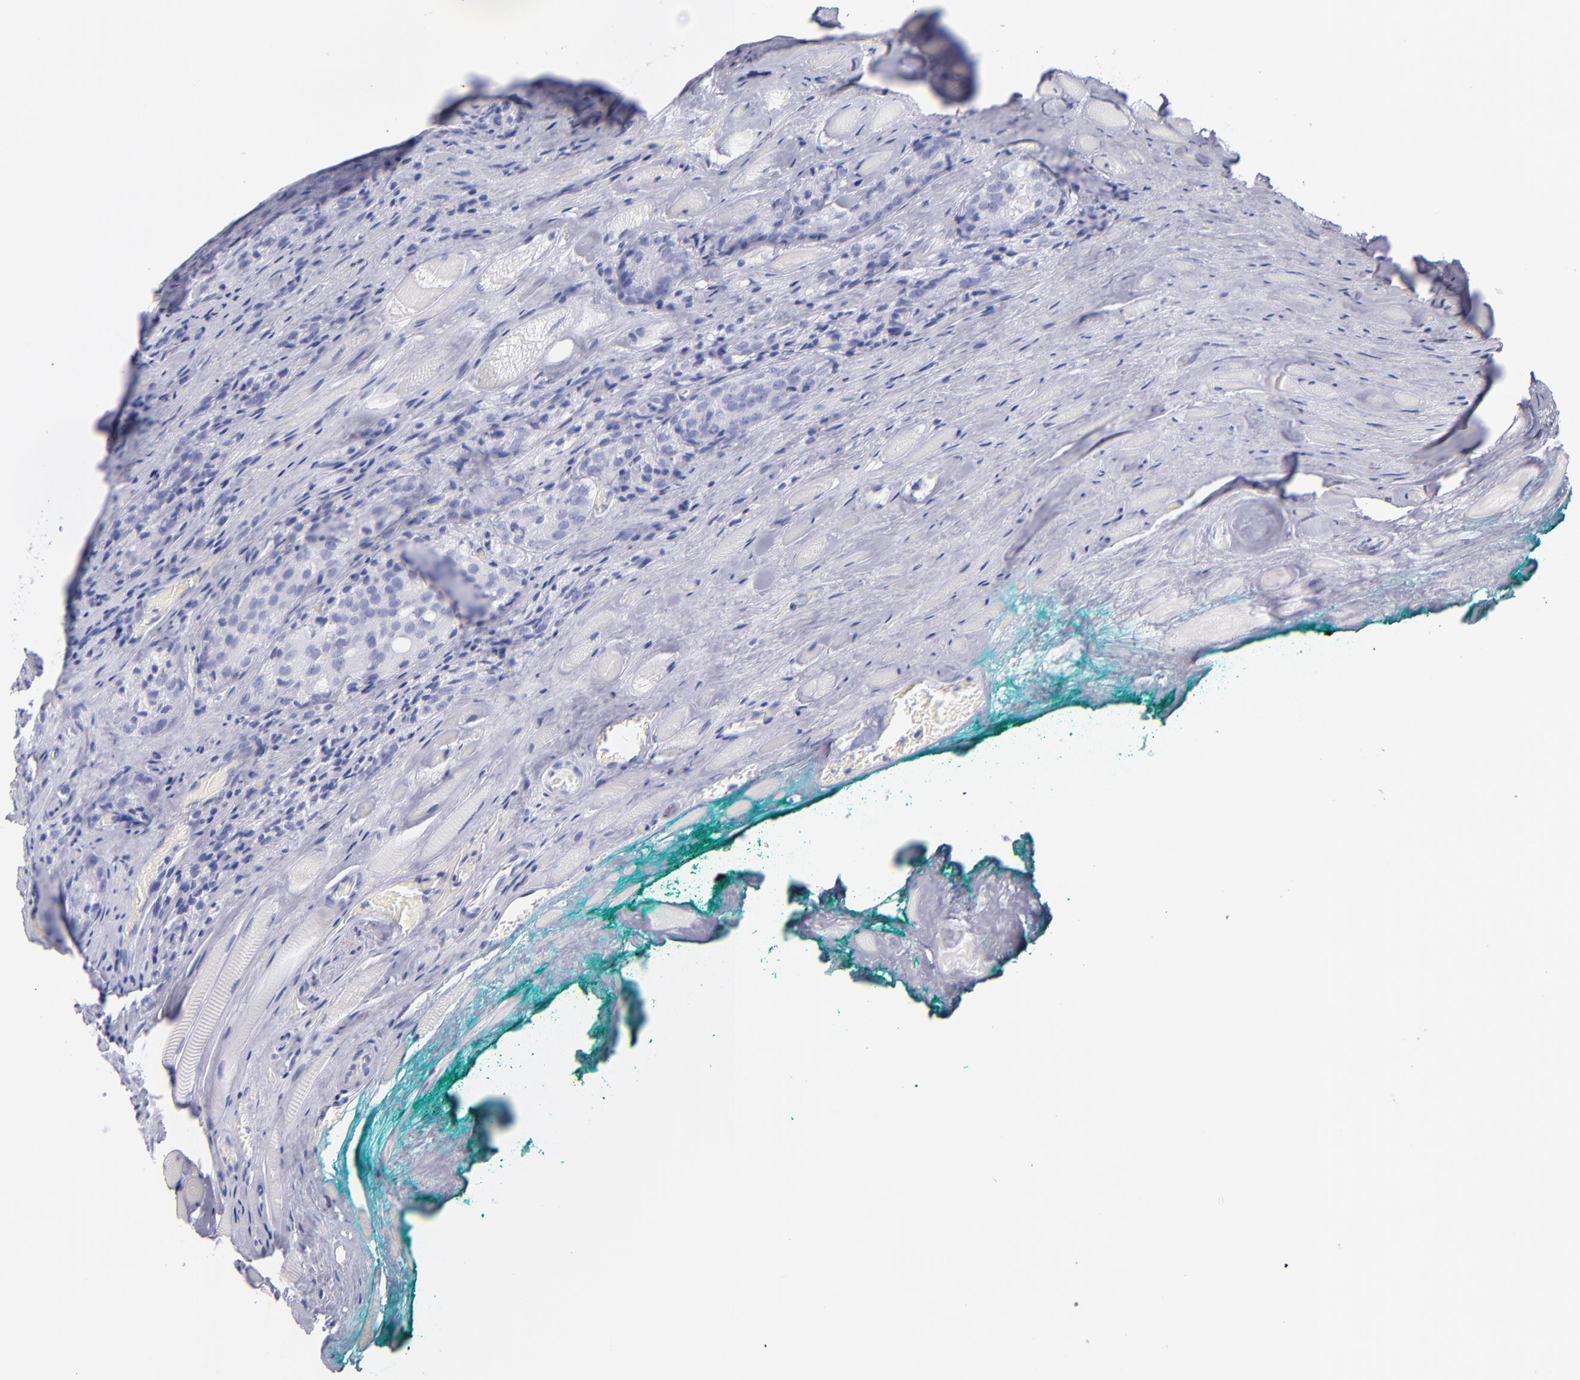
{"staining": {"intensity": "negative", "quantity": "none", "location": "none"}, "tissue": "prostate cancer", "cell_type": "Tumor cells", "image_type": "cancer", "snomed": [{"axis": "morphology", "description": "Adenocarcinoma, Medium grade"}, {"axis": "topography", "description": "Prostate"}], "caption": "Immunohistochemical staining of prostate adenocarcinoma (medium-grade) shows no significant expression in tumor cells.", "gene": "PRPH", "patient": {"sex": "male", "age": 60}}